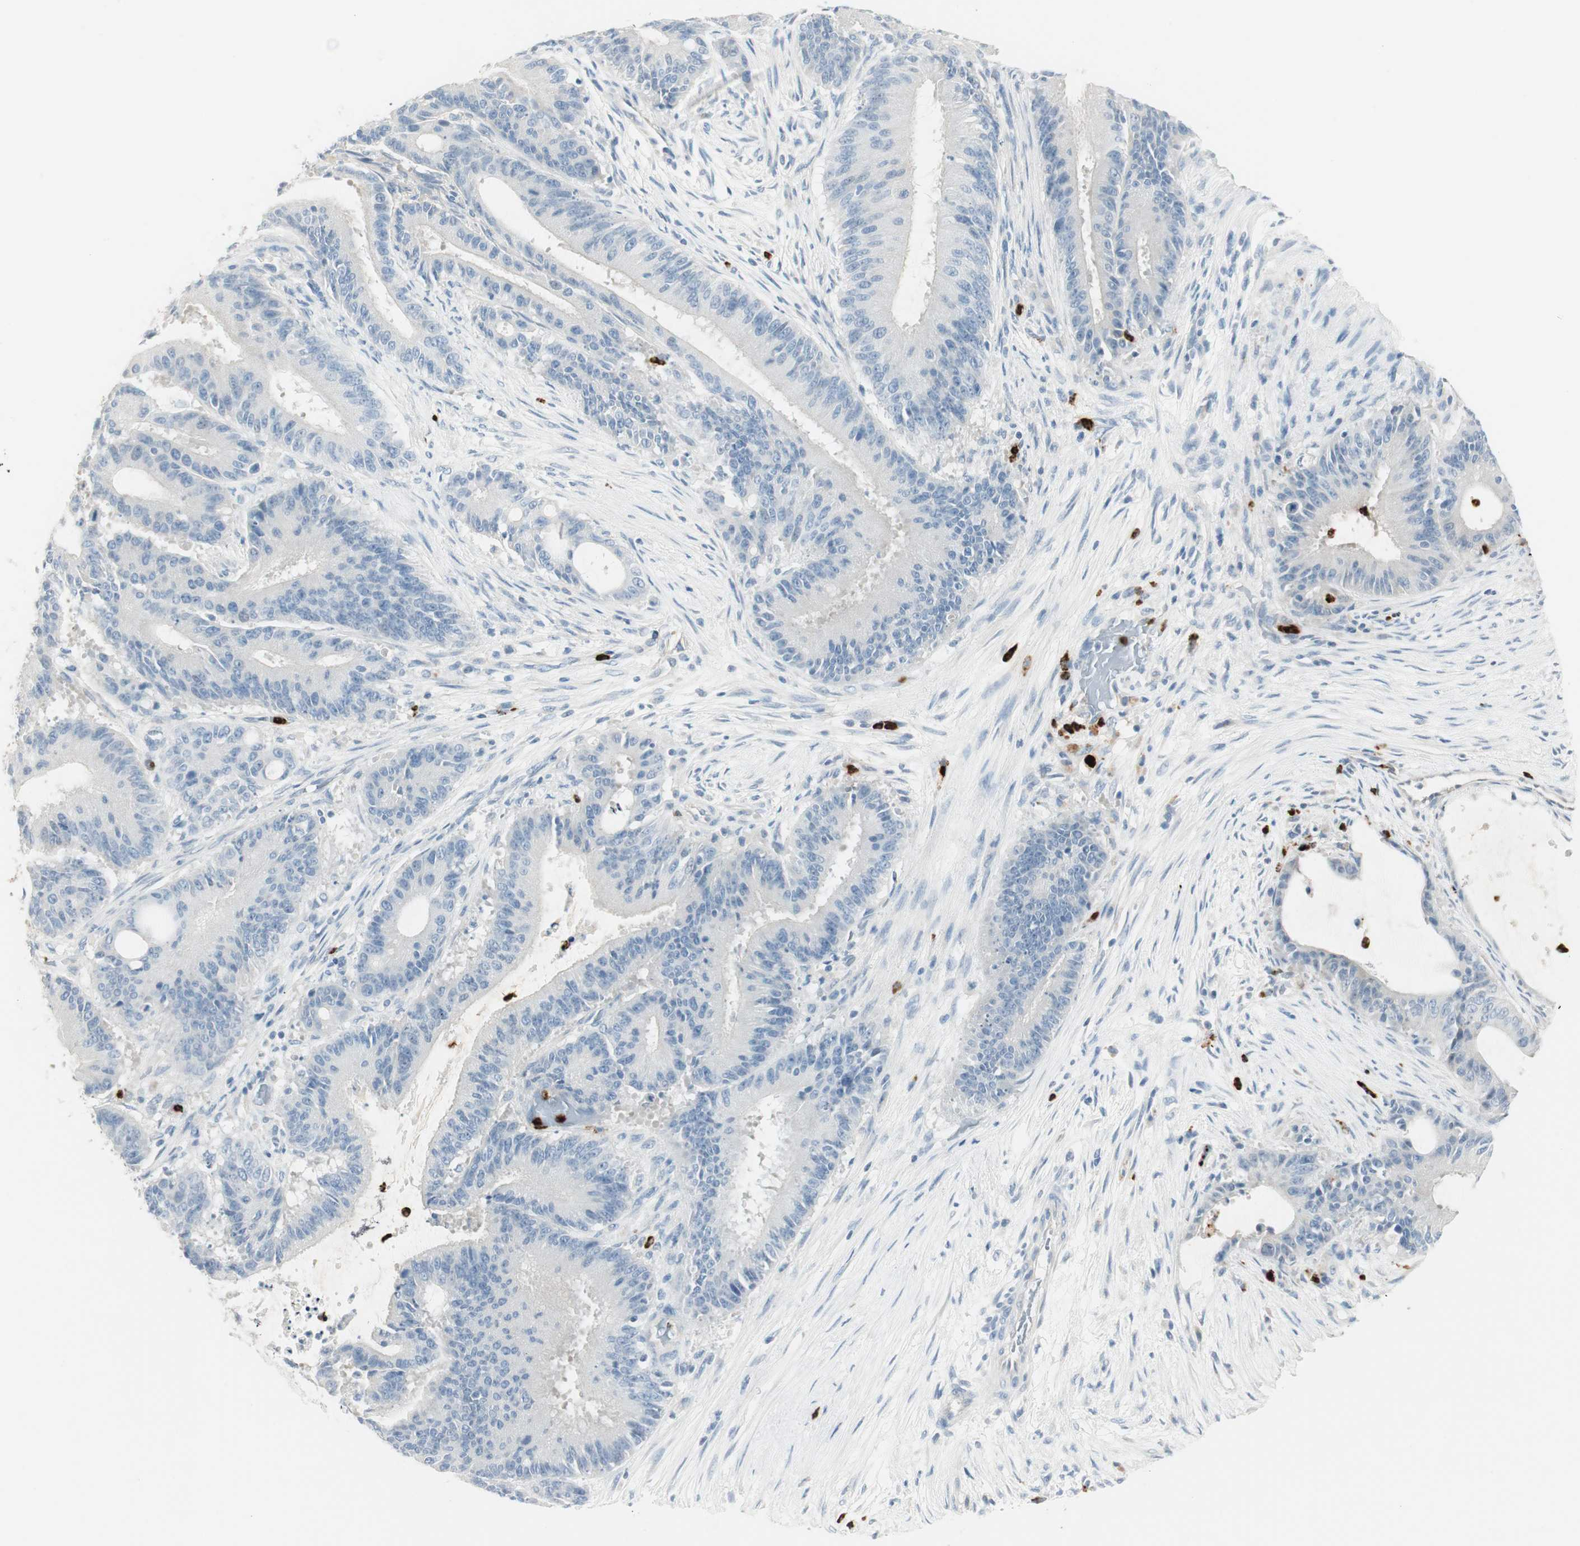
{"staining": {"intensity": "negative", "quantity": "none", "location": "none"}, "tissue": "liver cancer", "cell_type": "Tumor cells", "image_type": "cancer", "snomed": [{"axis": "morphology", "description": "Cholangiocarcinoma"}, {"axis": "topography", "description": "Liver"}], "caption": "Immunohistochemistry micrograph of human liver cancer stained for a protein (brown), which exhibits no expression in tumor cells.", "gene": "PRTN3", "patient": {"sex": "female", "age": 73}}